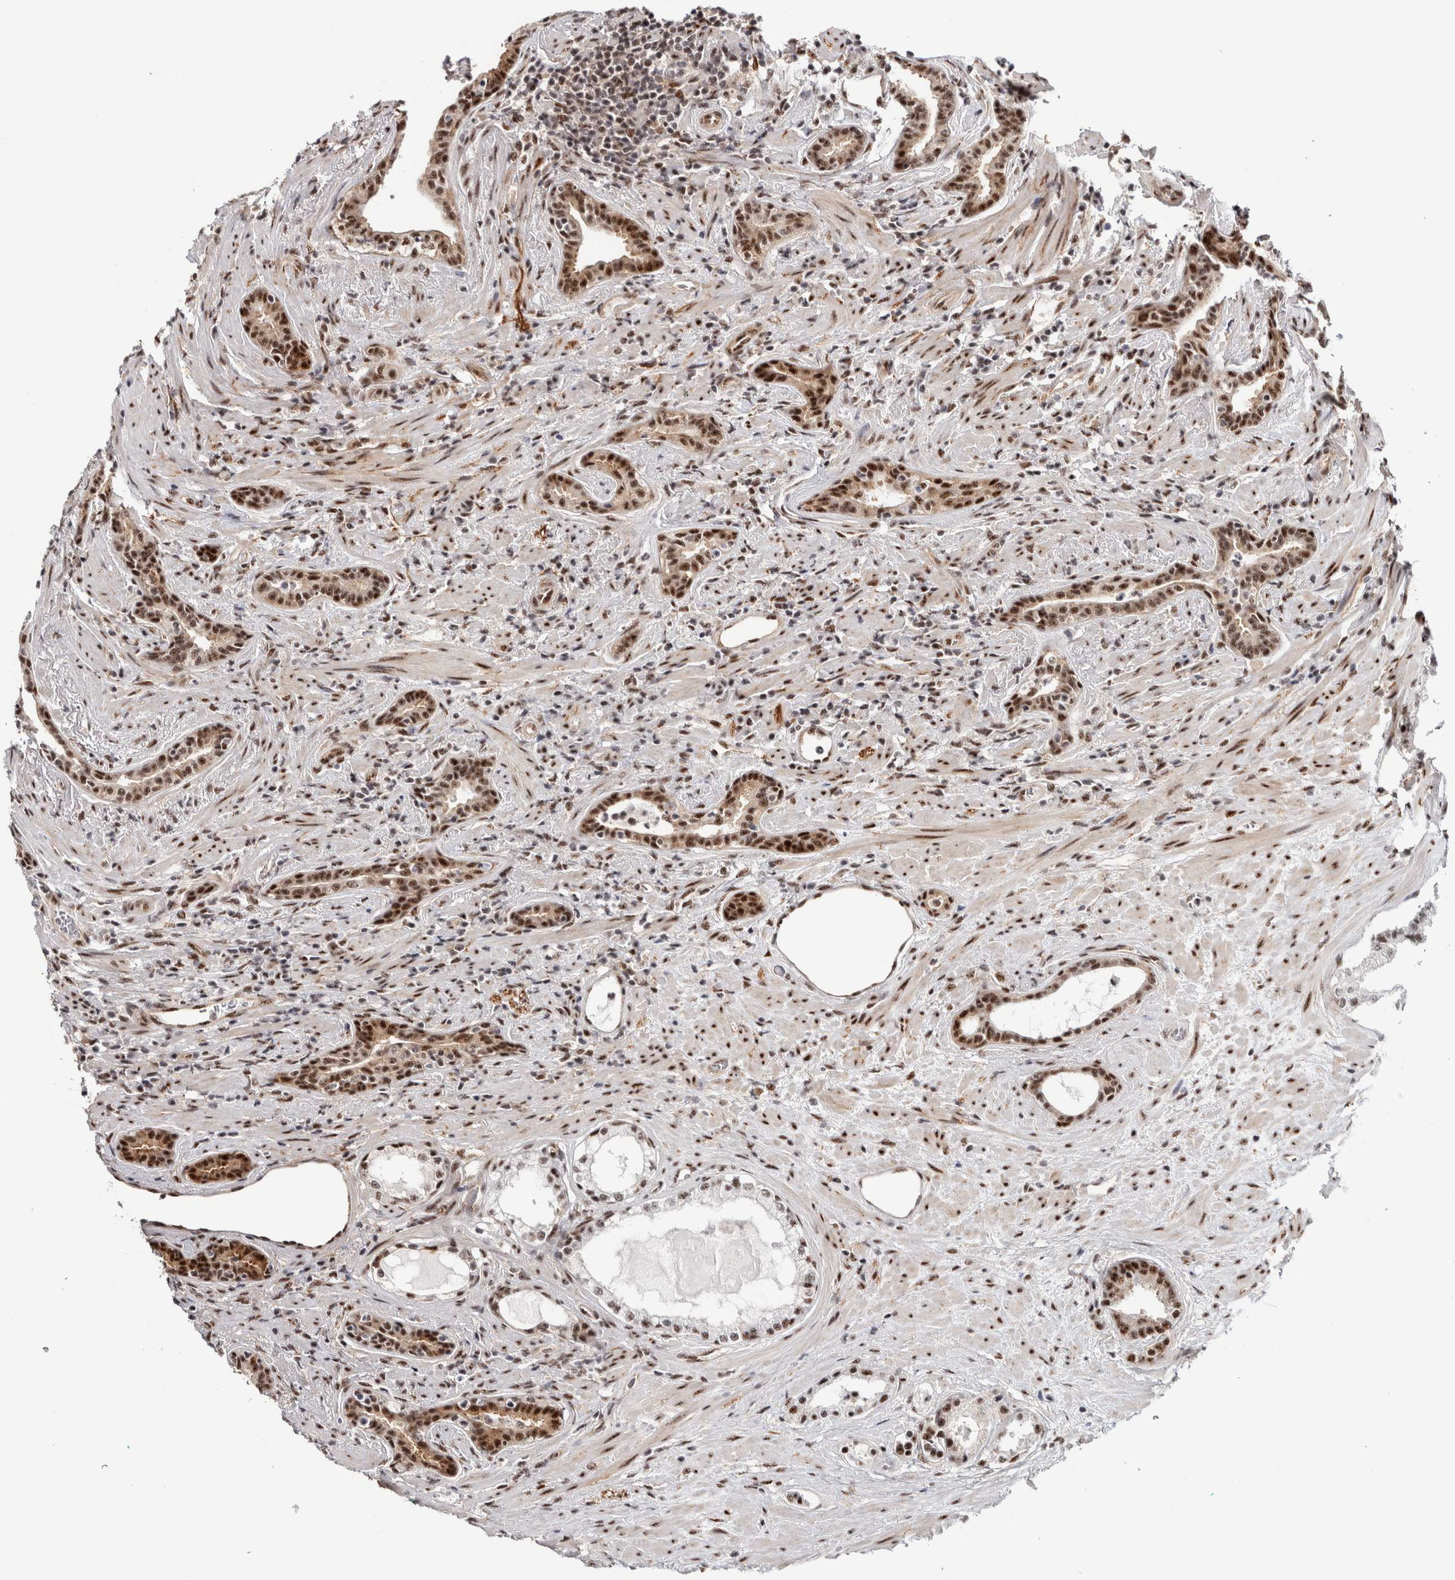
{"staining": {"intensity": "strong", "quantity": ">75%", "location": "nuclear"}, "tissue": "prostate cancer", "cell_type": "Tumor cells", "image_type": "cancer", "snomed": [{"axis": "morphology", "description": "Adenocarcinoma, High grade"}, {"axis": "topography", "description": "Prostate"}], "caption": "Protein expression analysis of prostate cancer shows strong nuclear positivity in about >75% of tumor cells.", "gene": "MKNK1", "patient": {"sex": "male", "age": 71}}